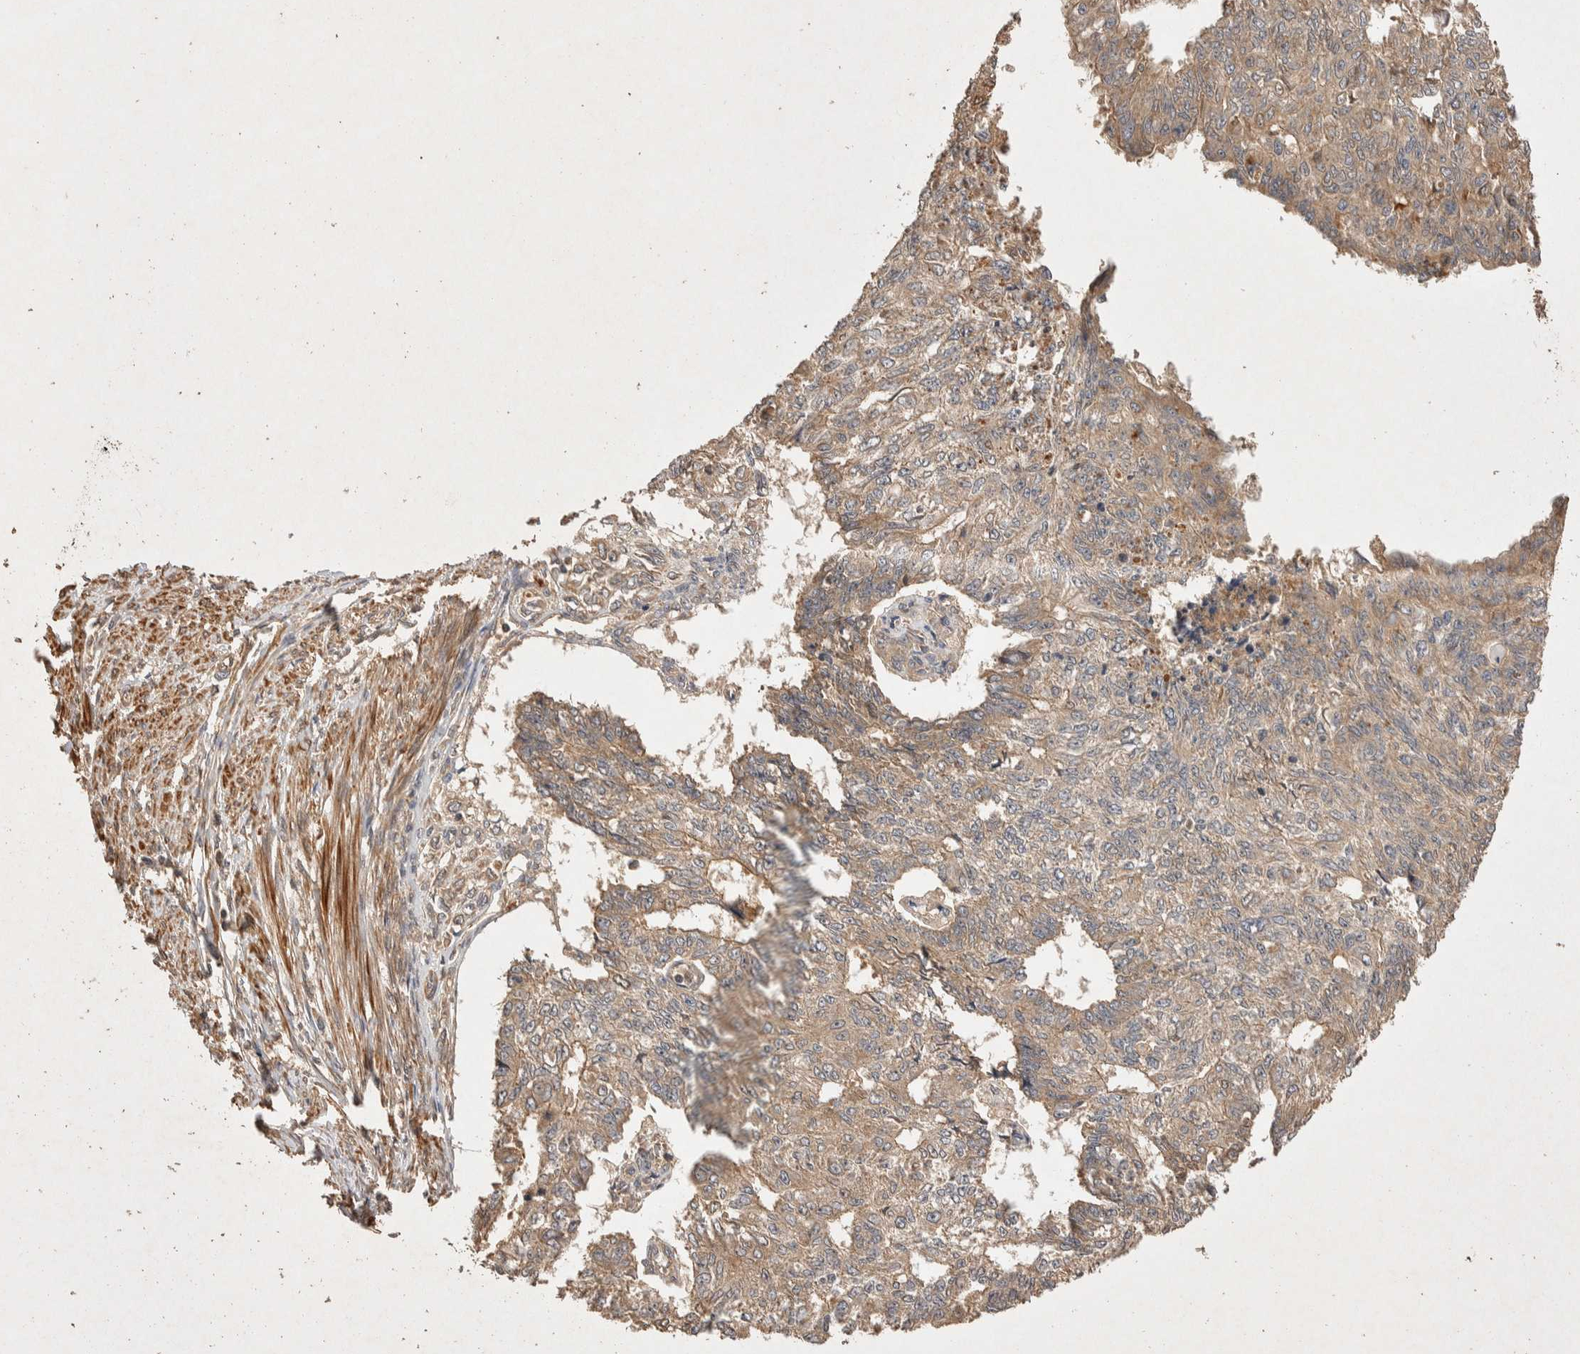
{"staining": {"intensity": "weak", "quantity": ">75%", "location": "cytoplasmic/membranous"}, "tissue": "endometrial cancer", "cell_type": "Tumor cells", "image_type": "cancer", "snomed": [{"axis": "morphology", "description": "Adenocarcinoma, NOS"}, {"axis": "topography", "description": "Endometrium"}], "caption": "DAB (3,3'-diaminobenzidine) immunohistochemical staining of adenocarcinoma (endometrial) demonstrates weak cytoplasmic/membranous protein positivity in about >75% of tumor cells. The staining was performed using DAB (3,3'-diaminobenzidine) to visualize the protein expression in brown, while the nuclei were stained in blue with hematoxylin (Magnification: 20x).", "gene": "NSMAF", "patient": {"sex": "female", "age": 32}}